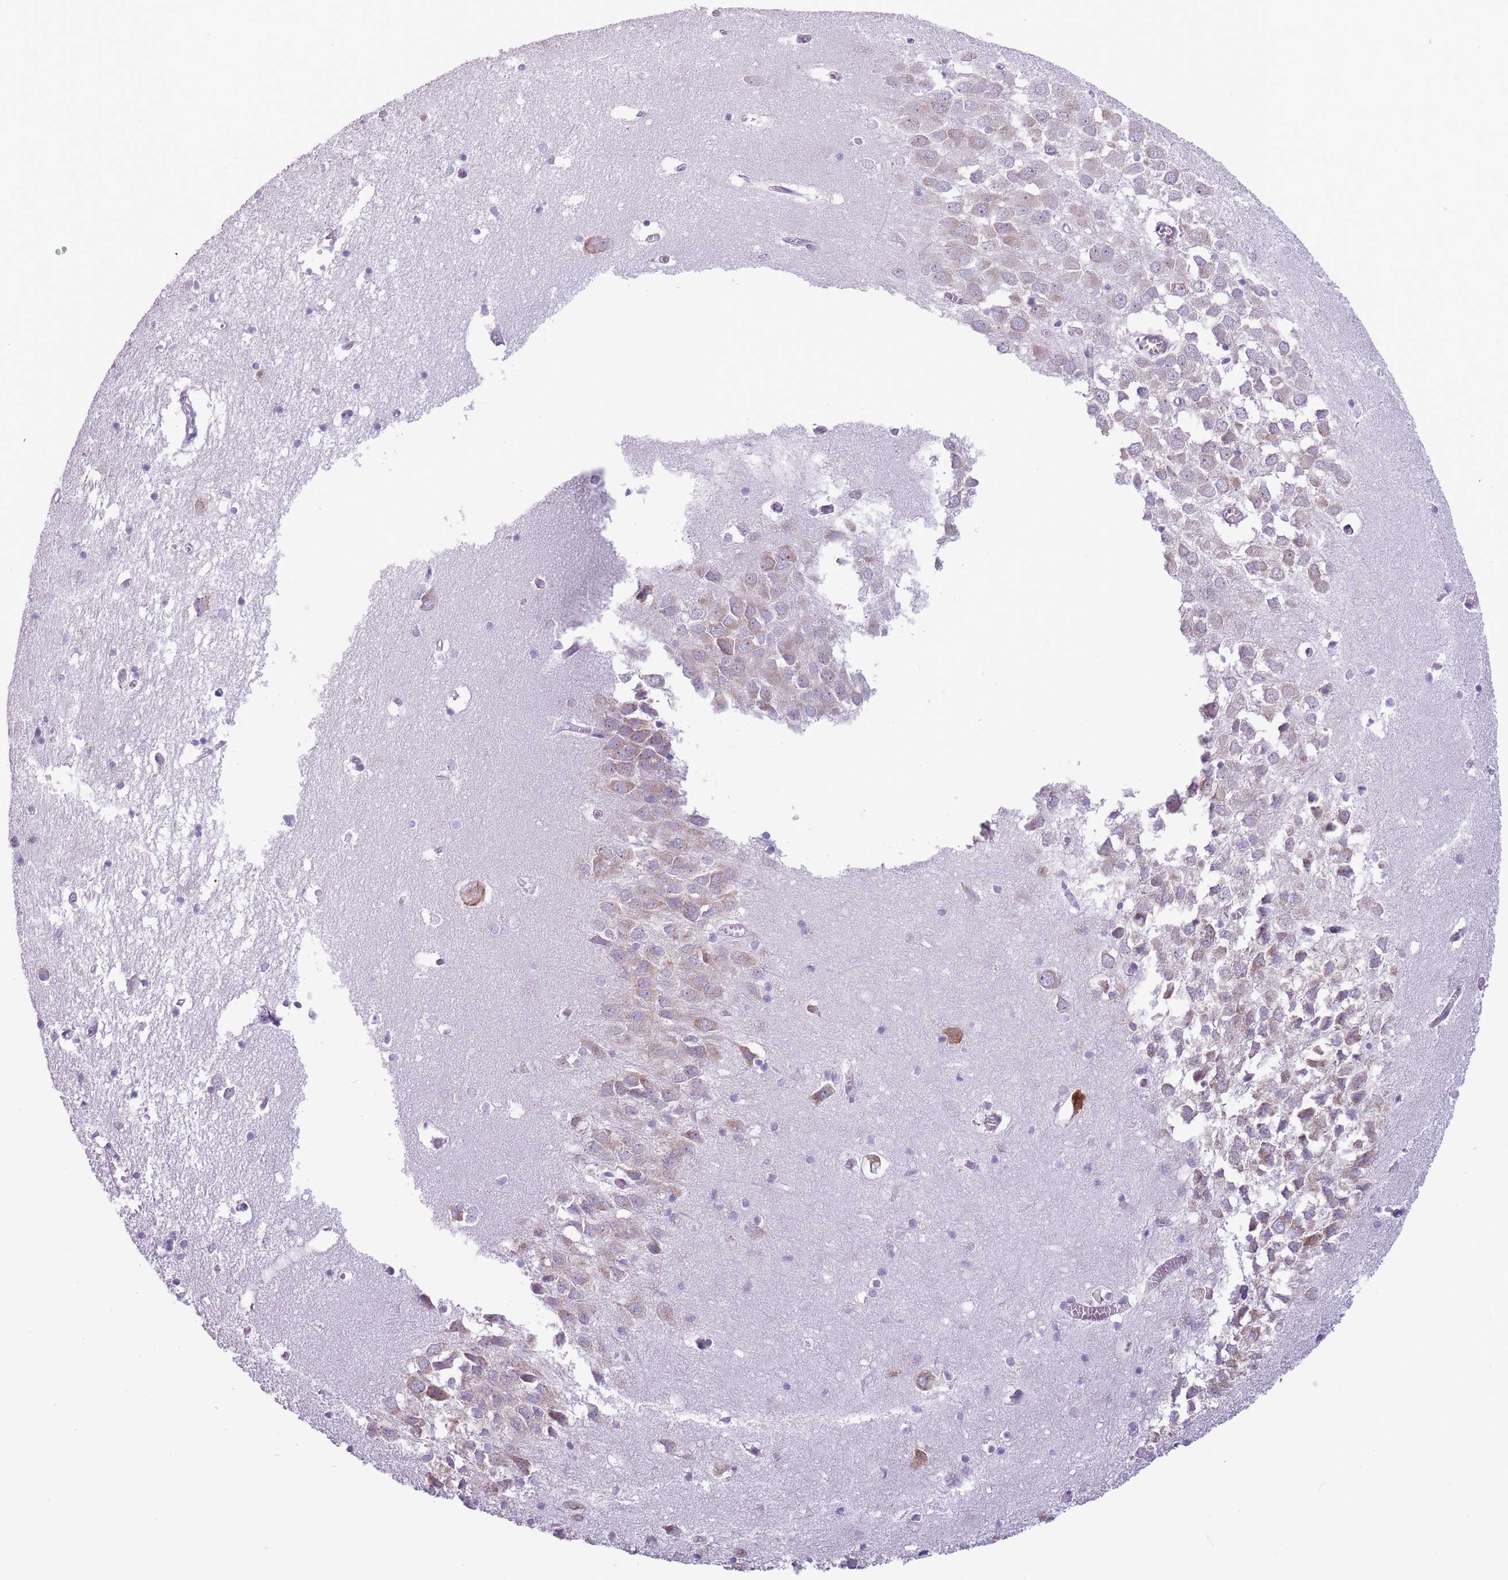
{"staining": {"intensity": "weak", "quantity": "<25%", "location": "cytoplasmic/membranous"}, "tissue": "hippocampus", "cell_type": "Glial cells", "image_type": "normal", "snomed": [{"axis": "morphology", "description": "Normal tissue, NOS"}, {"axis": "topography", "description": "Hippocampus"}], "caption": "This micrograph is of benign hippocampus stained with immunohistochemistry (IHC) to label a protein in brown with the nuclei are counter-stained blue. There is no staining in glial cells. Nuclei are stained in blue.", "gene": "RPL18", "patient": {"sex": "male", "age": 70}}